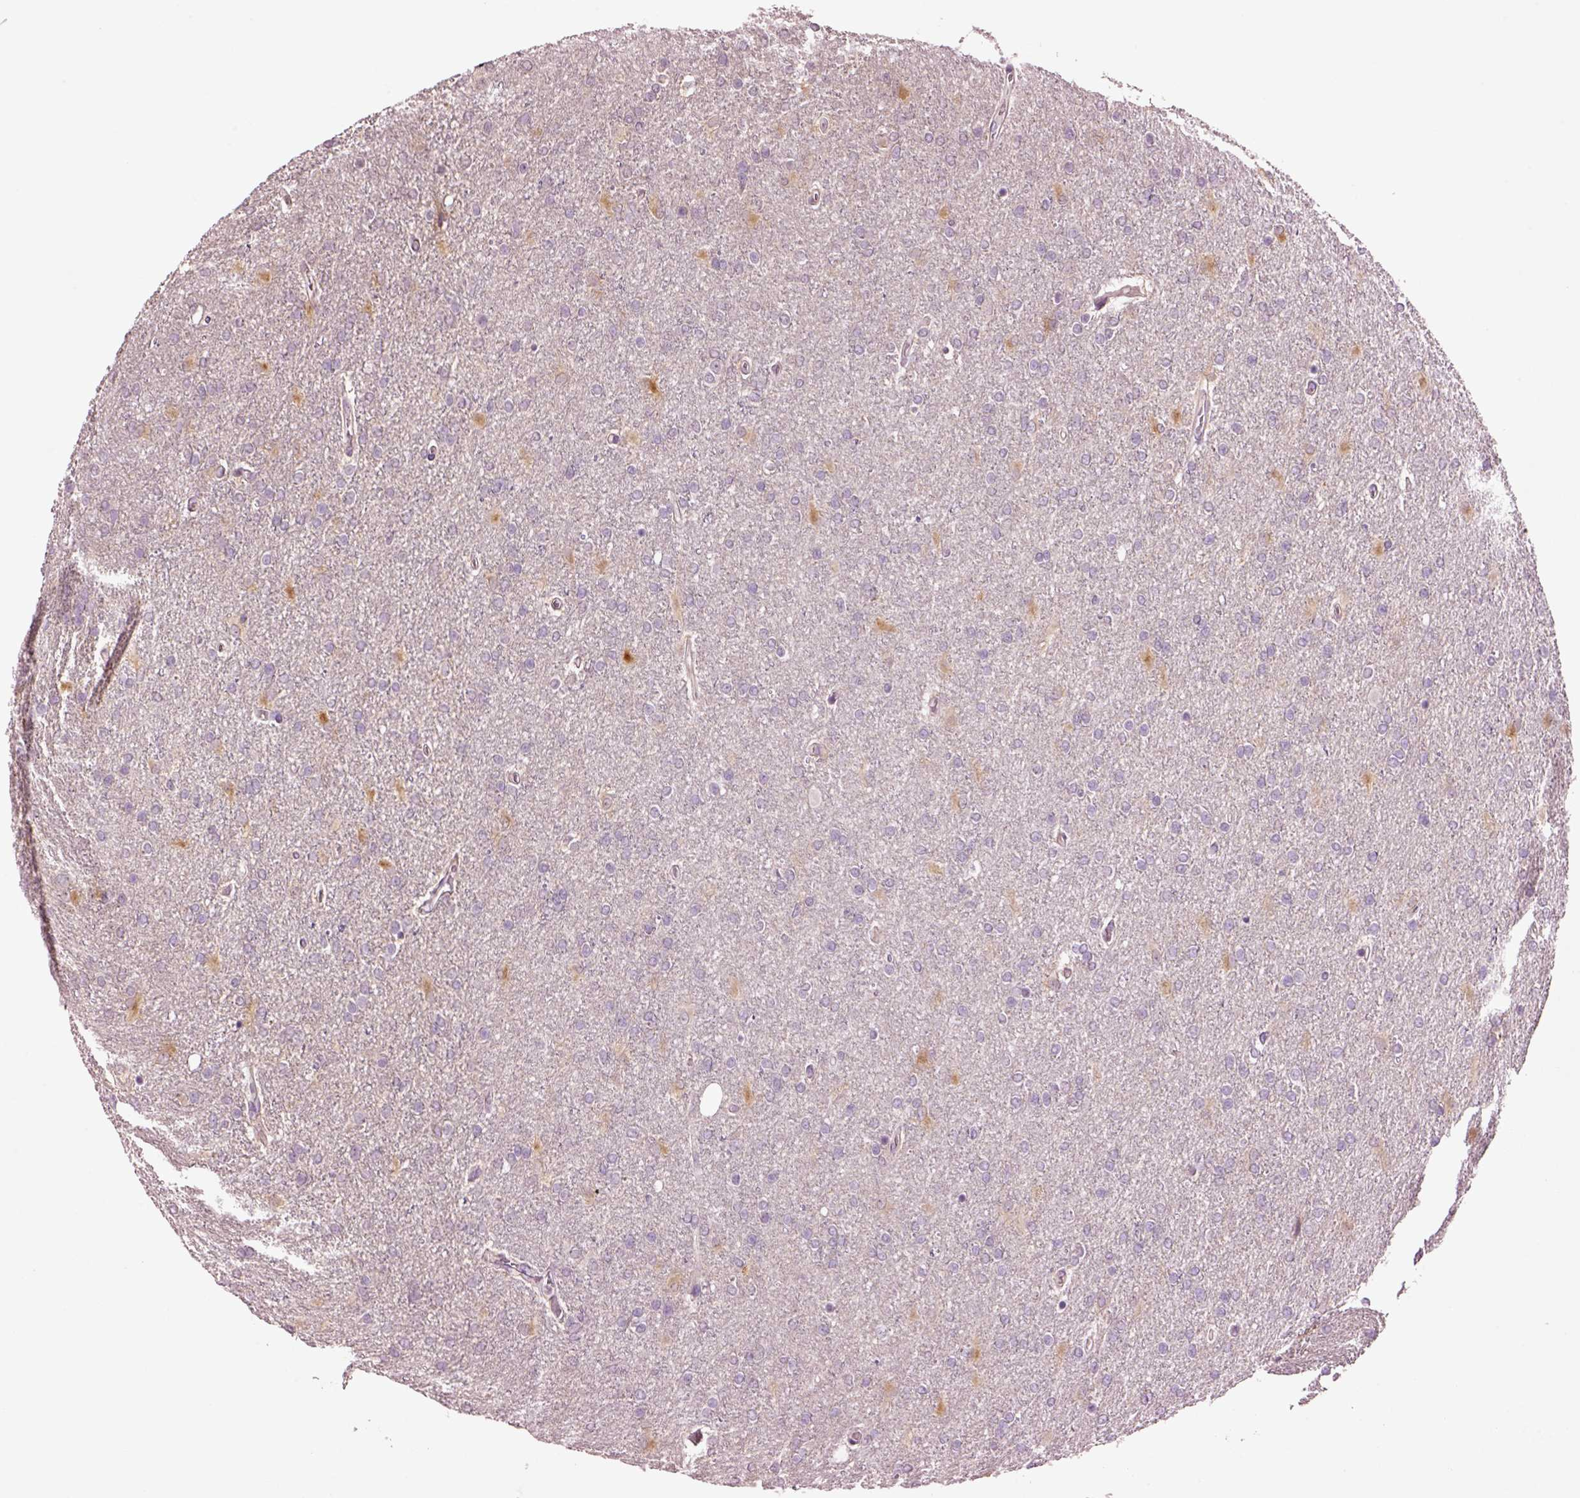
{"staining": {"intensity": "negative", "quantity": "none", "location": "none"}, "tissue": "glioma", "cell_type": "Tumor cells", "image_type": "cancer", "snomed": [{"axis": "morphology", "description": "Glioma, malignant, High grade"}, {"axis": "topography", "description": "Cerebral cortex"}], "caption": "An IHC micrograph of glioma is shown. There is no staining in tumor cells of glioma.", "gene": "CLPSL1", "patient": {"sex": "male", "age": 70}}